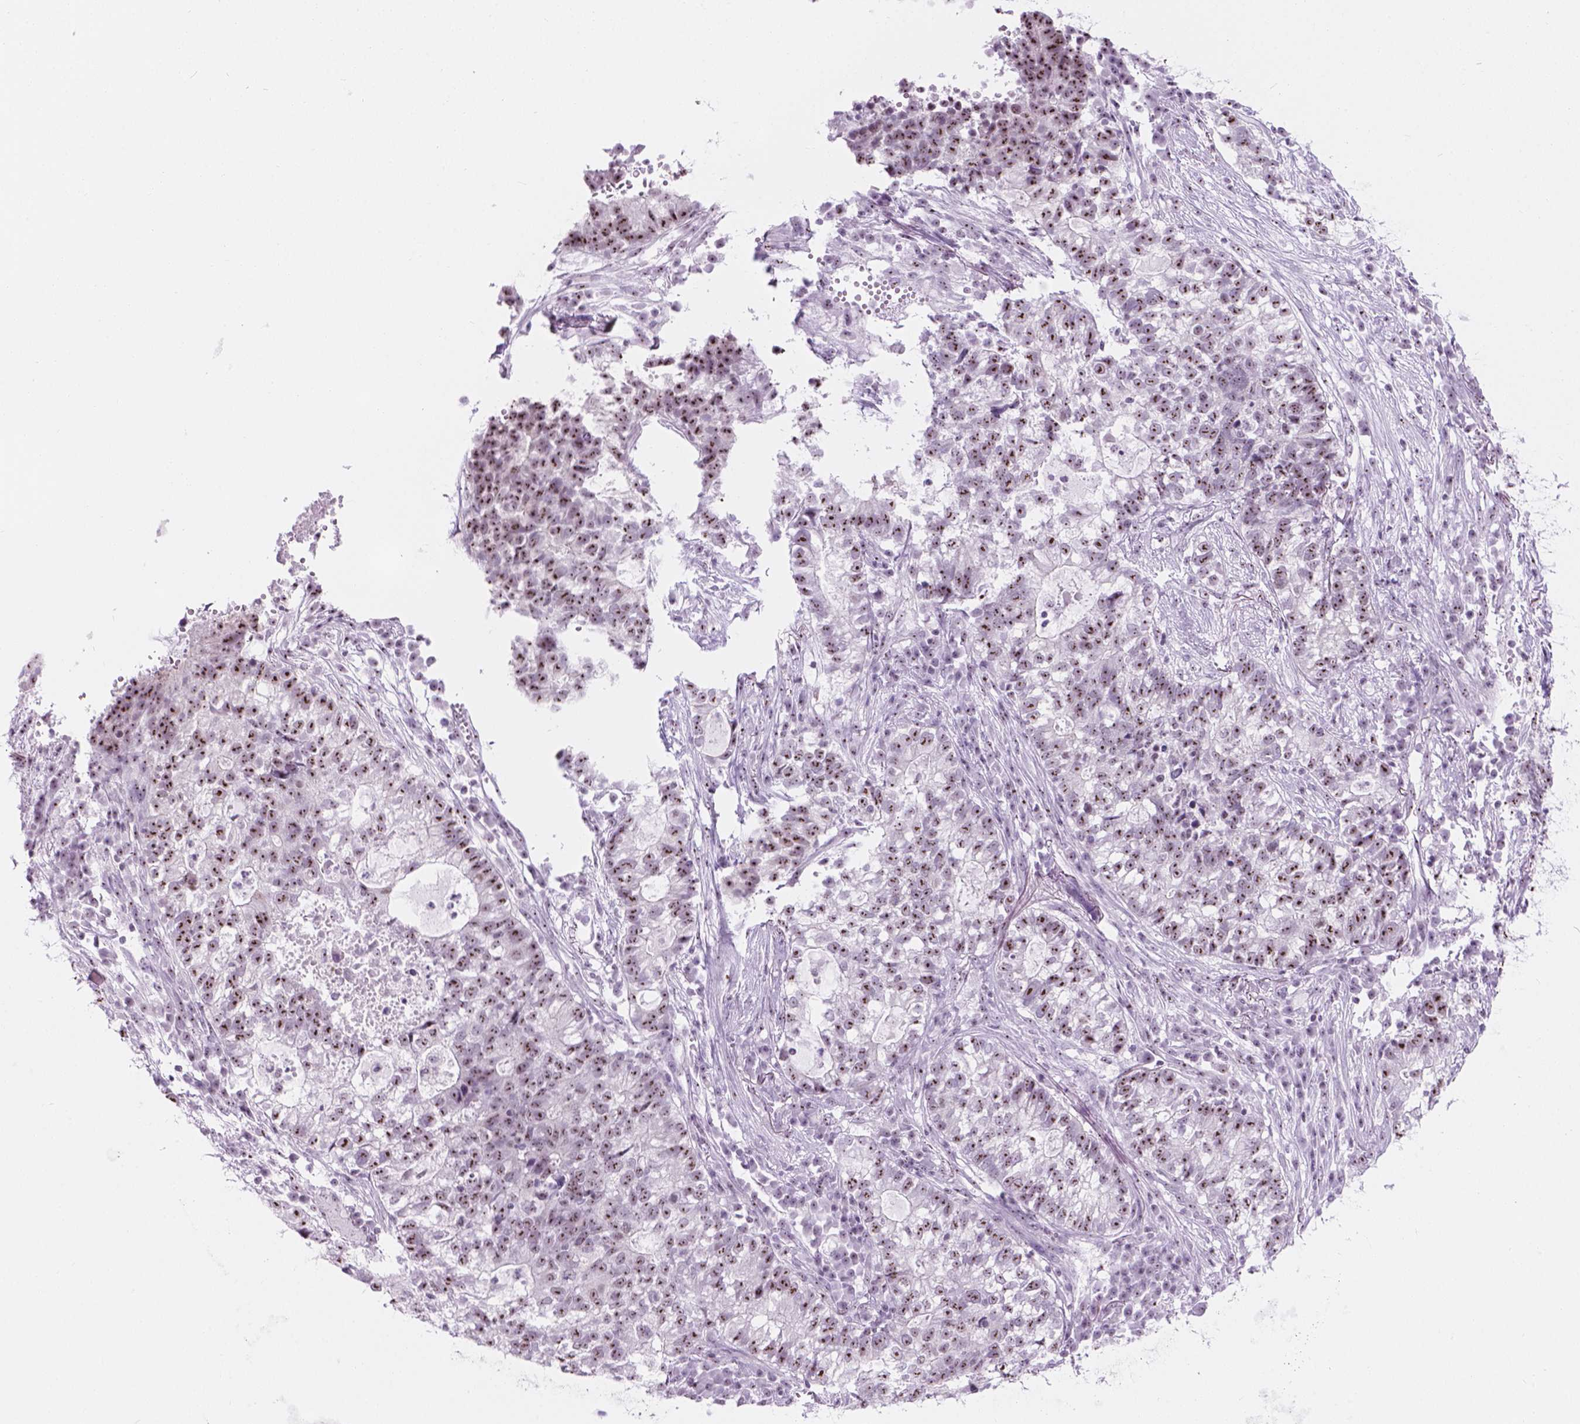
{"staining": {"intensity": "moderate", "quantity": "25%-75%", "location": "nuclear"}, "tissue": "lung cancer", "cell_type": "Tumor cells", "image_type": "cancer", "snomed": [{"axis": "morphology", "description": "Adenocarcinoma, NOS"}, {"axis": "topography", "description": "Lung"}], "caption": "Immunohistochemical staining of human lung cancer shows medium levels of moderate nuclear expression in approximately 25%-75% of tumor cells.", "gene": "NOL7", "patient": {"sex": "male", "age": 57}}